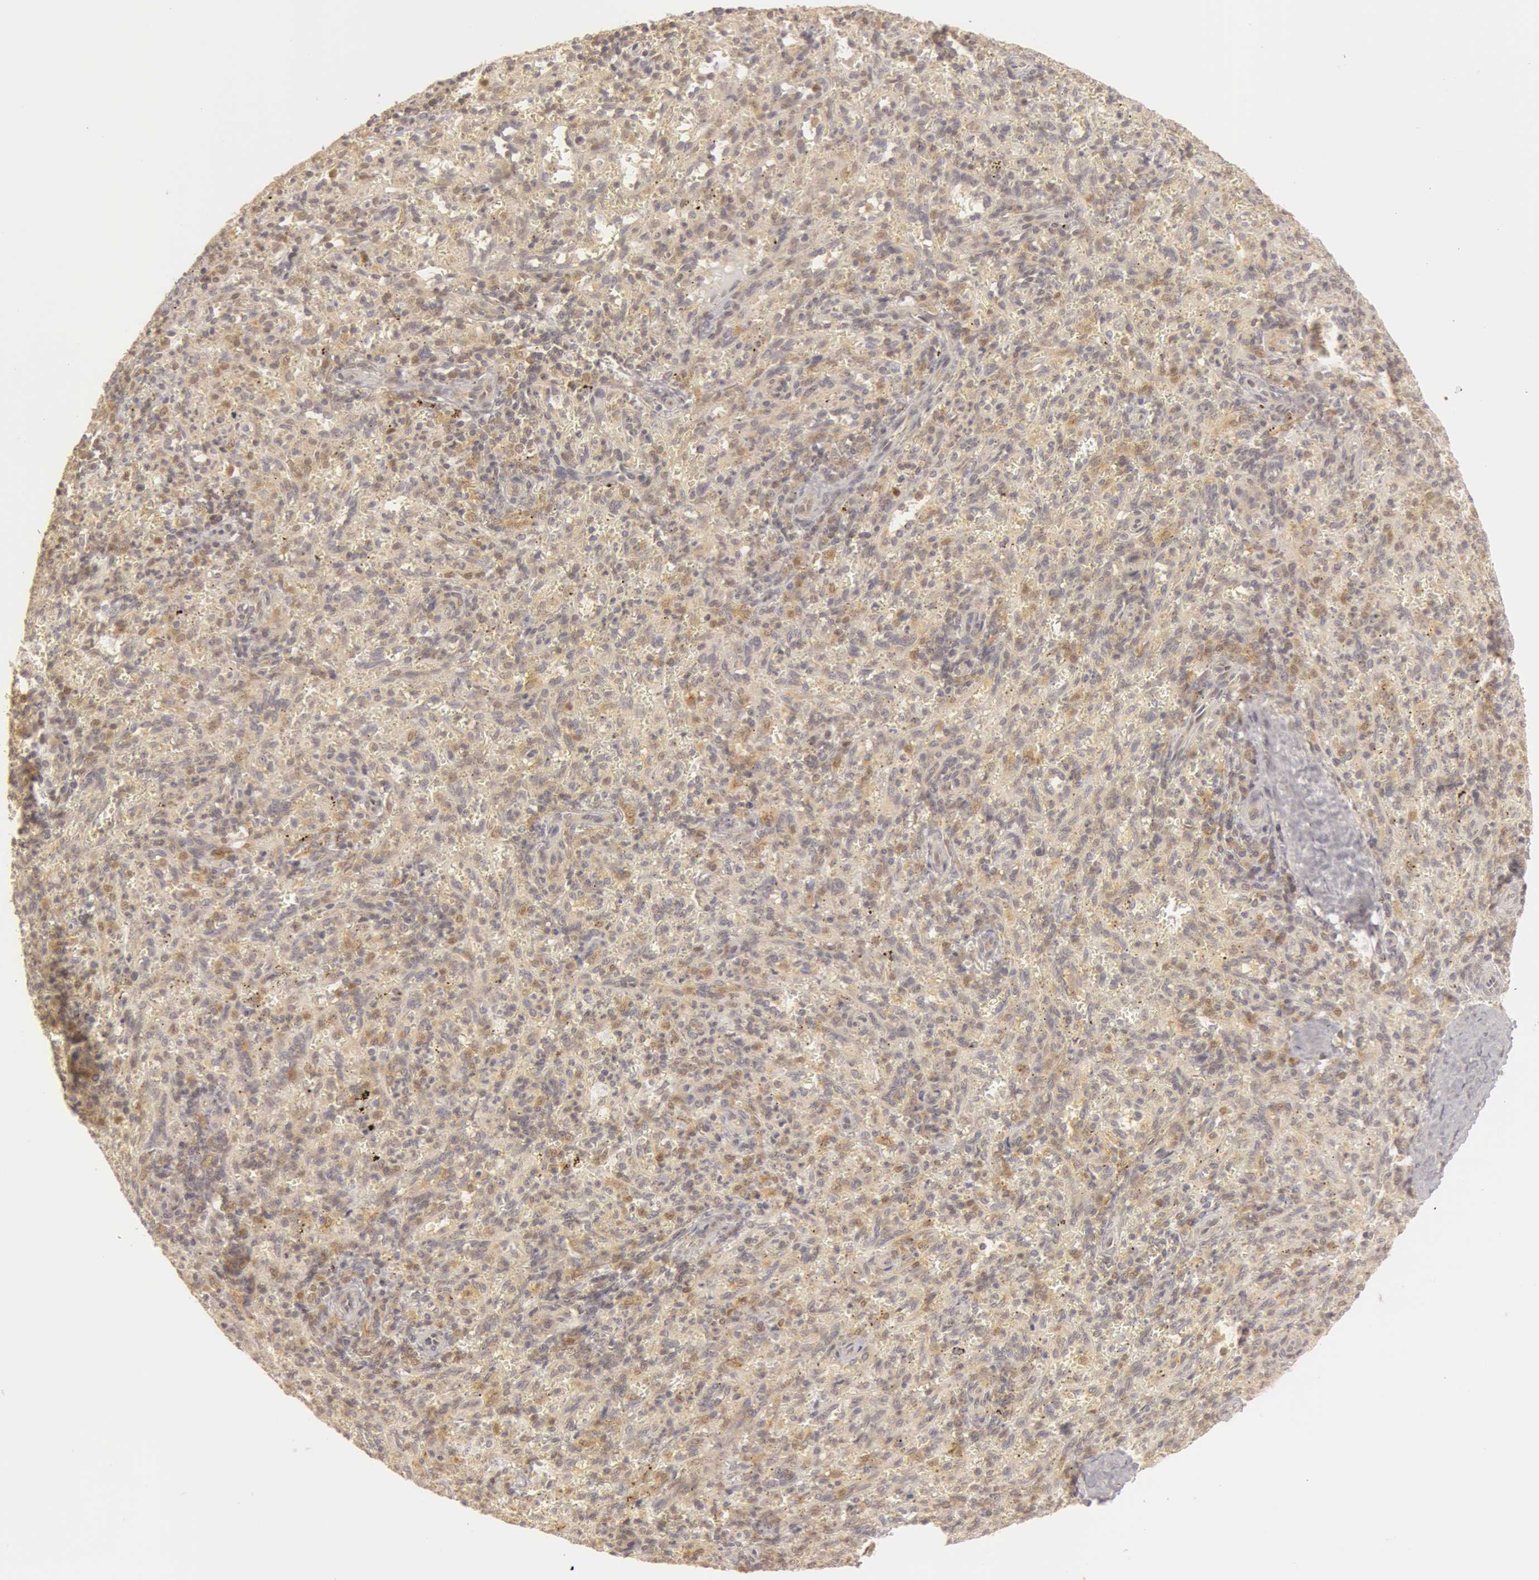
{"staining": {"intensity": "negative", "quantity": "none", "location": "none"}, "tissue": "spleen", "cell_type": "Cells in red pulp", "image_type": "normal", "snomed": [{"axis": "morphology", "description": "Normal tissue, NOS"}, {"axis": "topography", "description": "Spleen"}], "caption": "This image is of normal spleen stained with immunohistochemistry (IHC) to label a protein in brown with the nuclei are counter-stained blue. There is no expression in cells in red pulp. The staining was performed using DAB (3,3'-diaminobenzidine) to visualize the protein expression in brown, while the nuclei were stained in blue with hematoxylin (Magnification: 20x).", "gene": "OASL", "patient": {"sex": "female", "age": 10}}